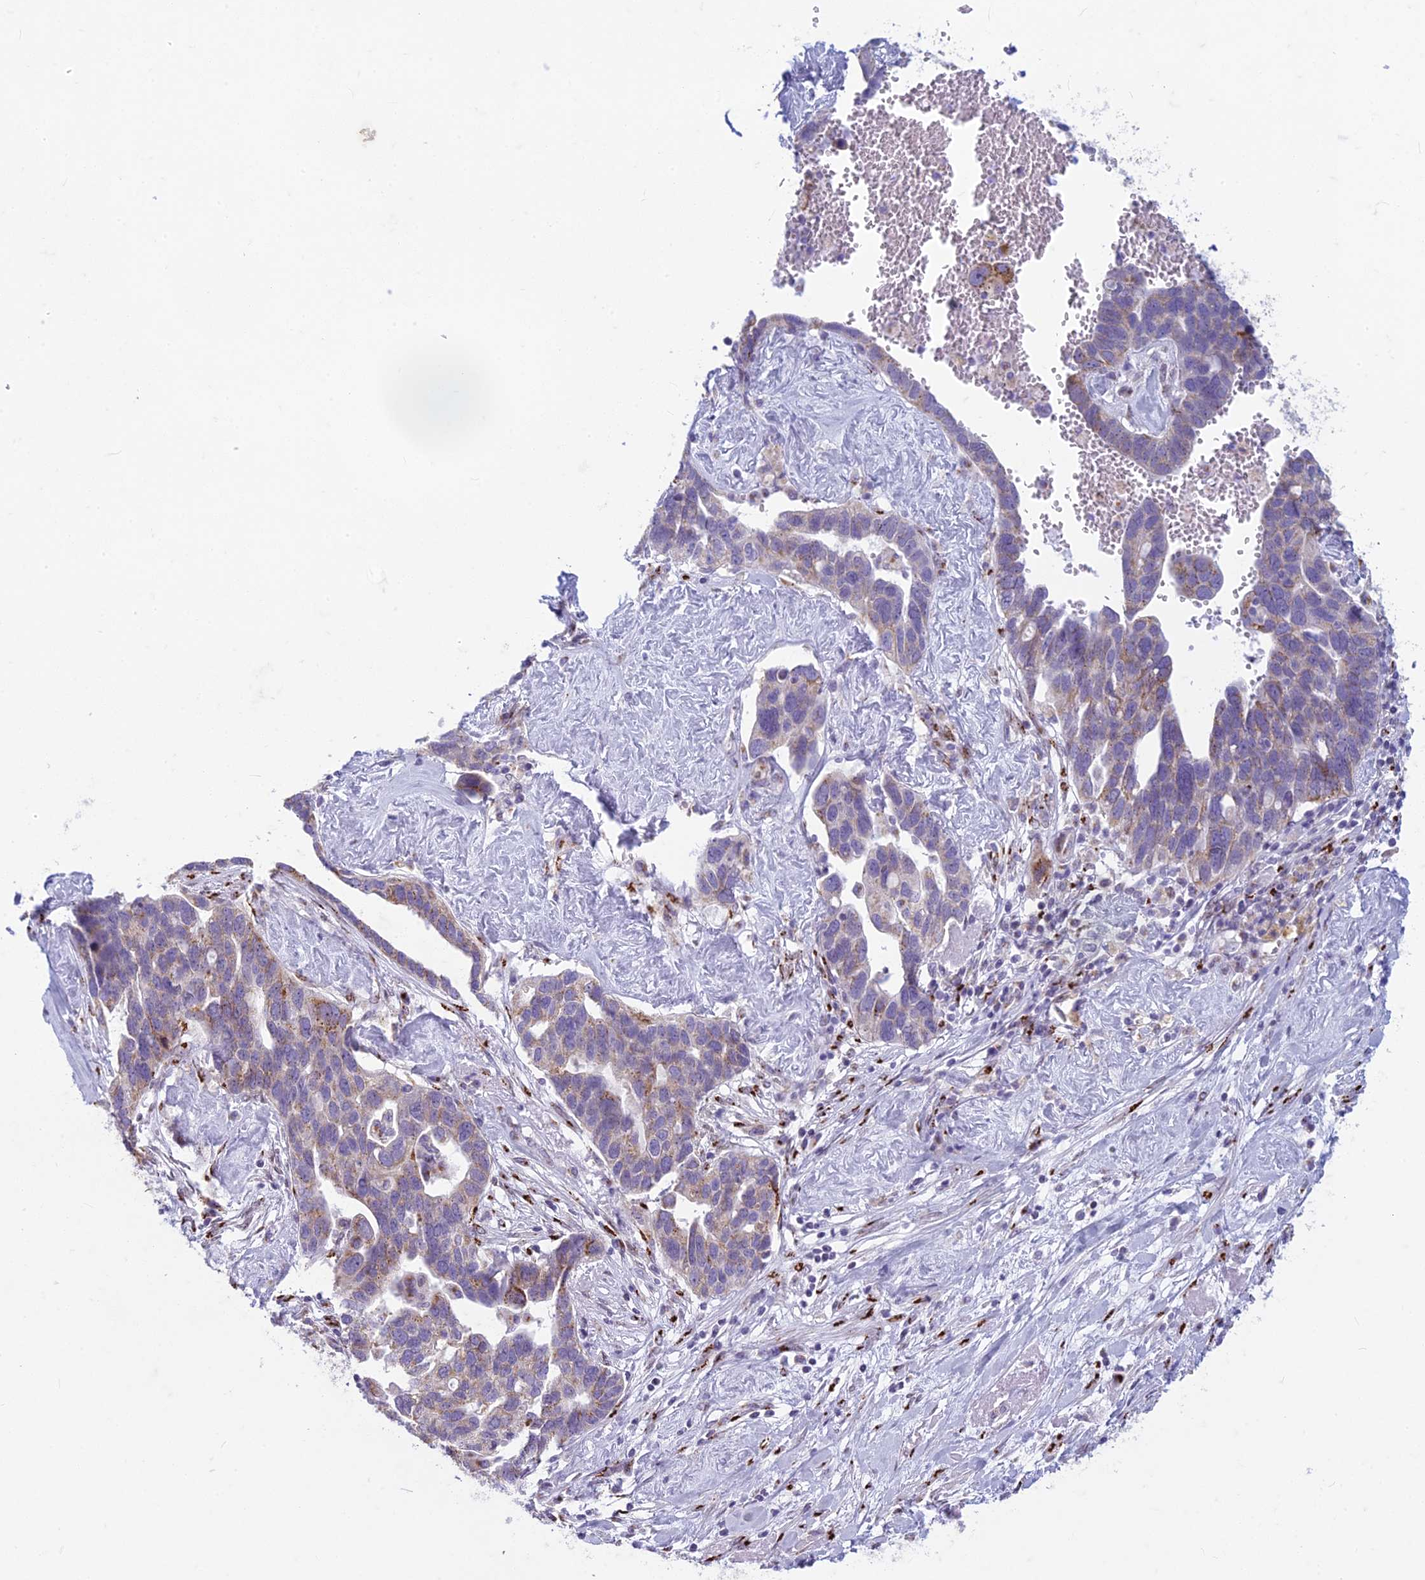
{"staining": {"intensity": "moderate", "quantity": "<25%", "location": "cytoplasmic/membranous"}, "tissue": "ovarian cancer", "cell_type": "Tumor cells", "image_type": "cancer", "snomed": [{"axis": "morphology", "description": "Cystadenocarcinoma, serous, NOS"}, {"axis": "topography", "description": "Ovary"}], "caption": "The histopathology image exhibits staining of ovarian cancer, revealing moderate cytoplasmic/membranous protein expression (brown color) within tumor cells.", "gene": "FAM3C", "patient": {"sex": "female", "age": 54}}